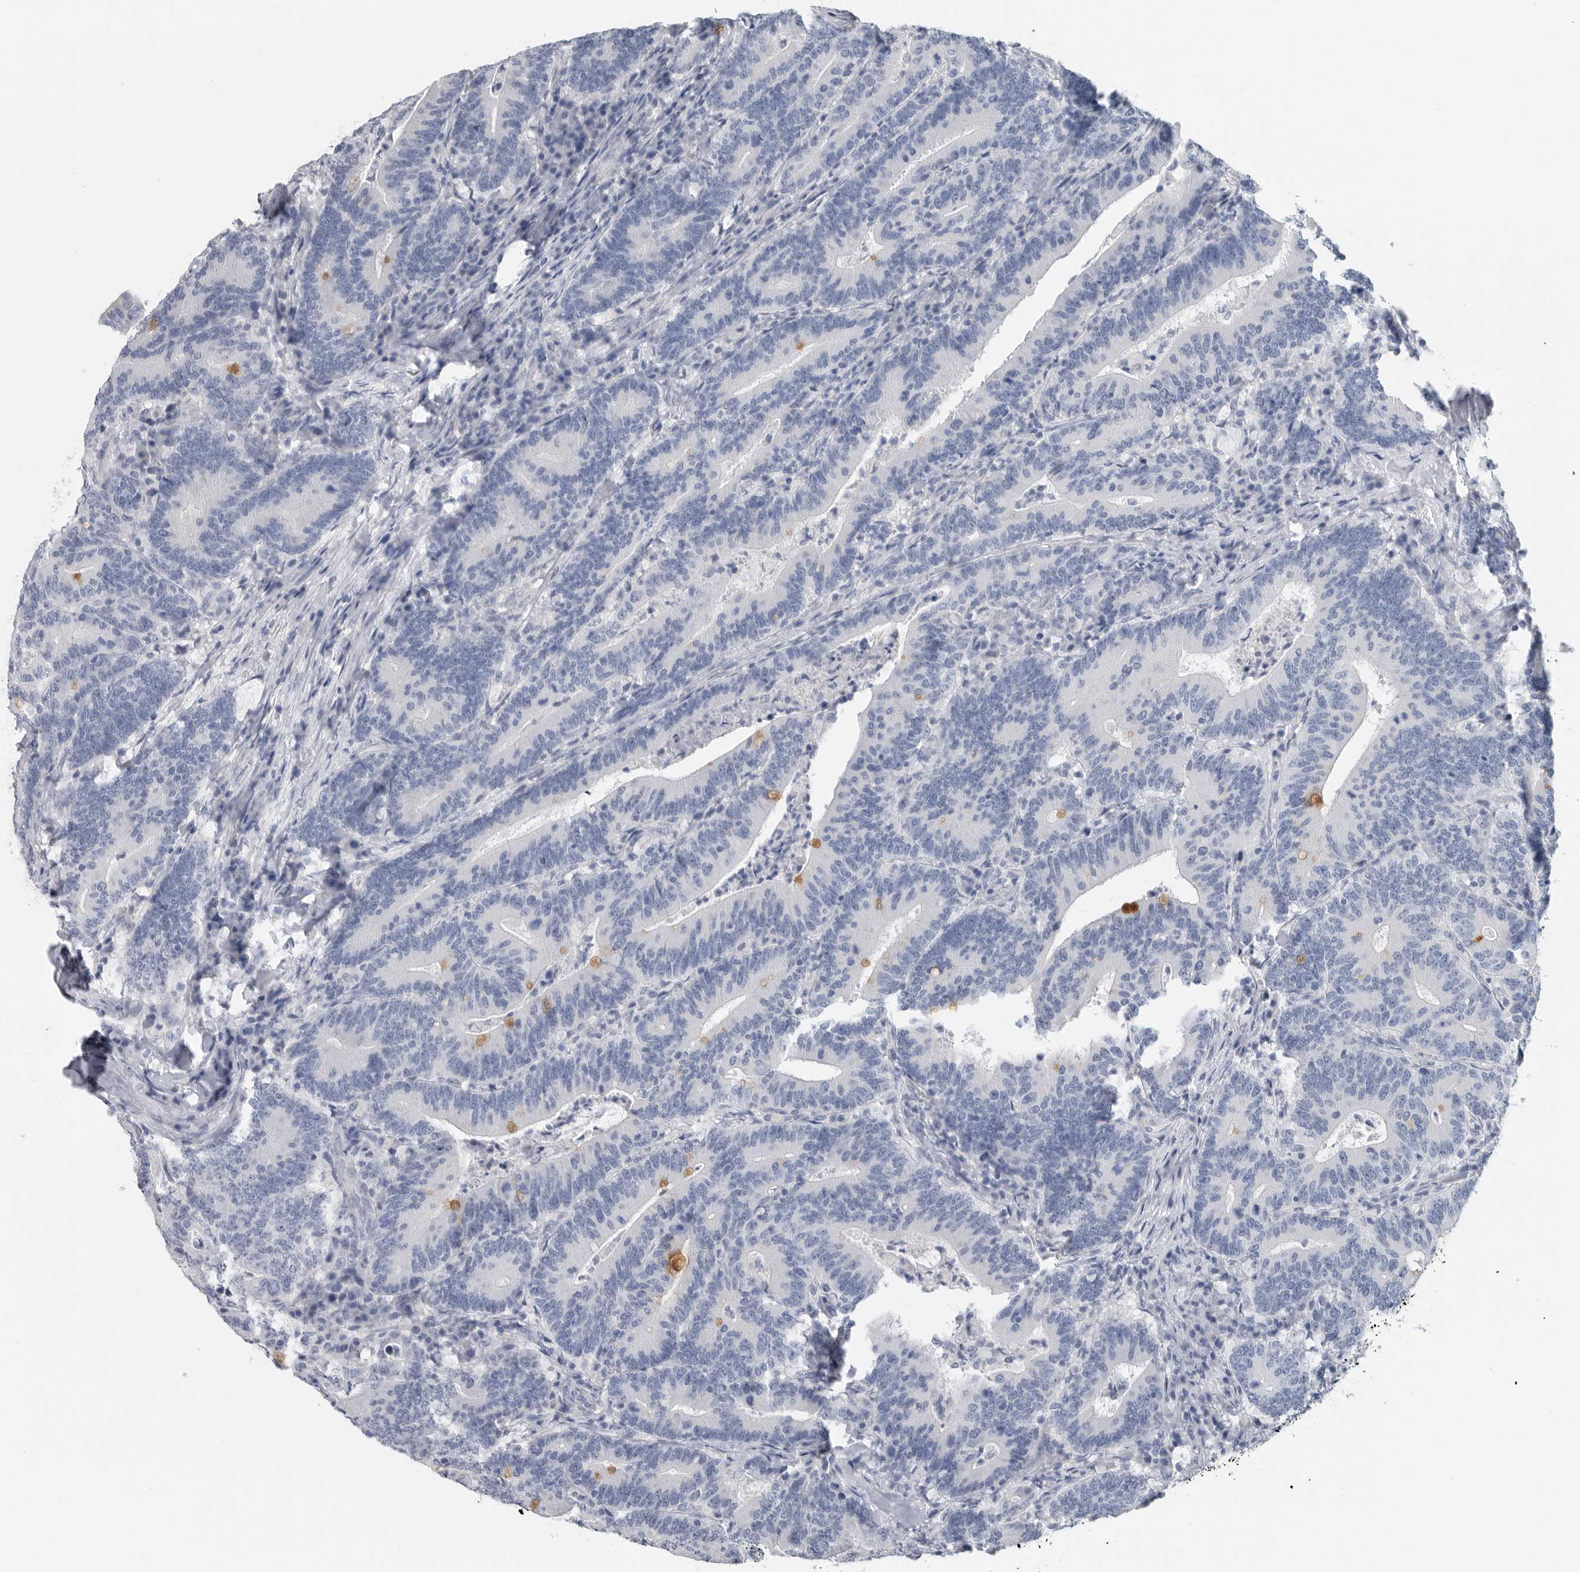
{"staining": {"intensity": "negative", "quantity": "none", "location": "none"}, "tissue": "colorectal cancer", "cell_type": "Tumor cells", "image_type": "cancer", "snomed": [{"axis": "morphology", "description": "Adenocarcinoma, NOS"}, {"axis": "topography", "description": "Colon"}], "caption": "Tumor cells are negative for brown protein staining in adenocarcinoma (colorectal). Nuclei are stained in blue.", "gene": "REG4", "patient": {"sex": "female", "age": 66}}